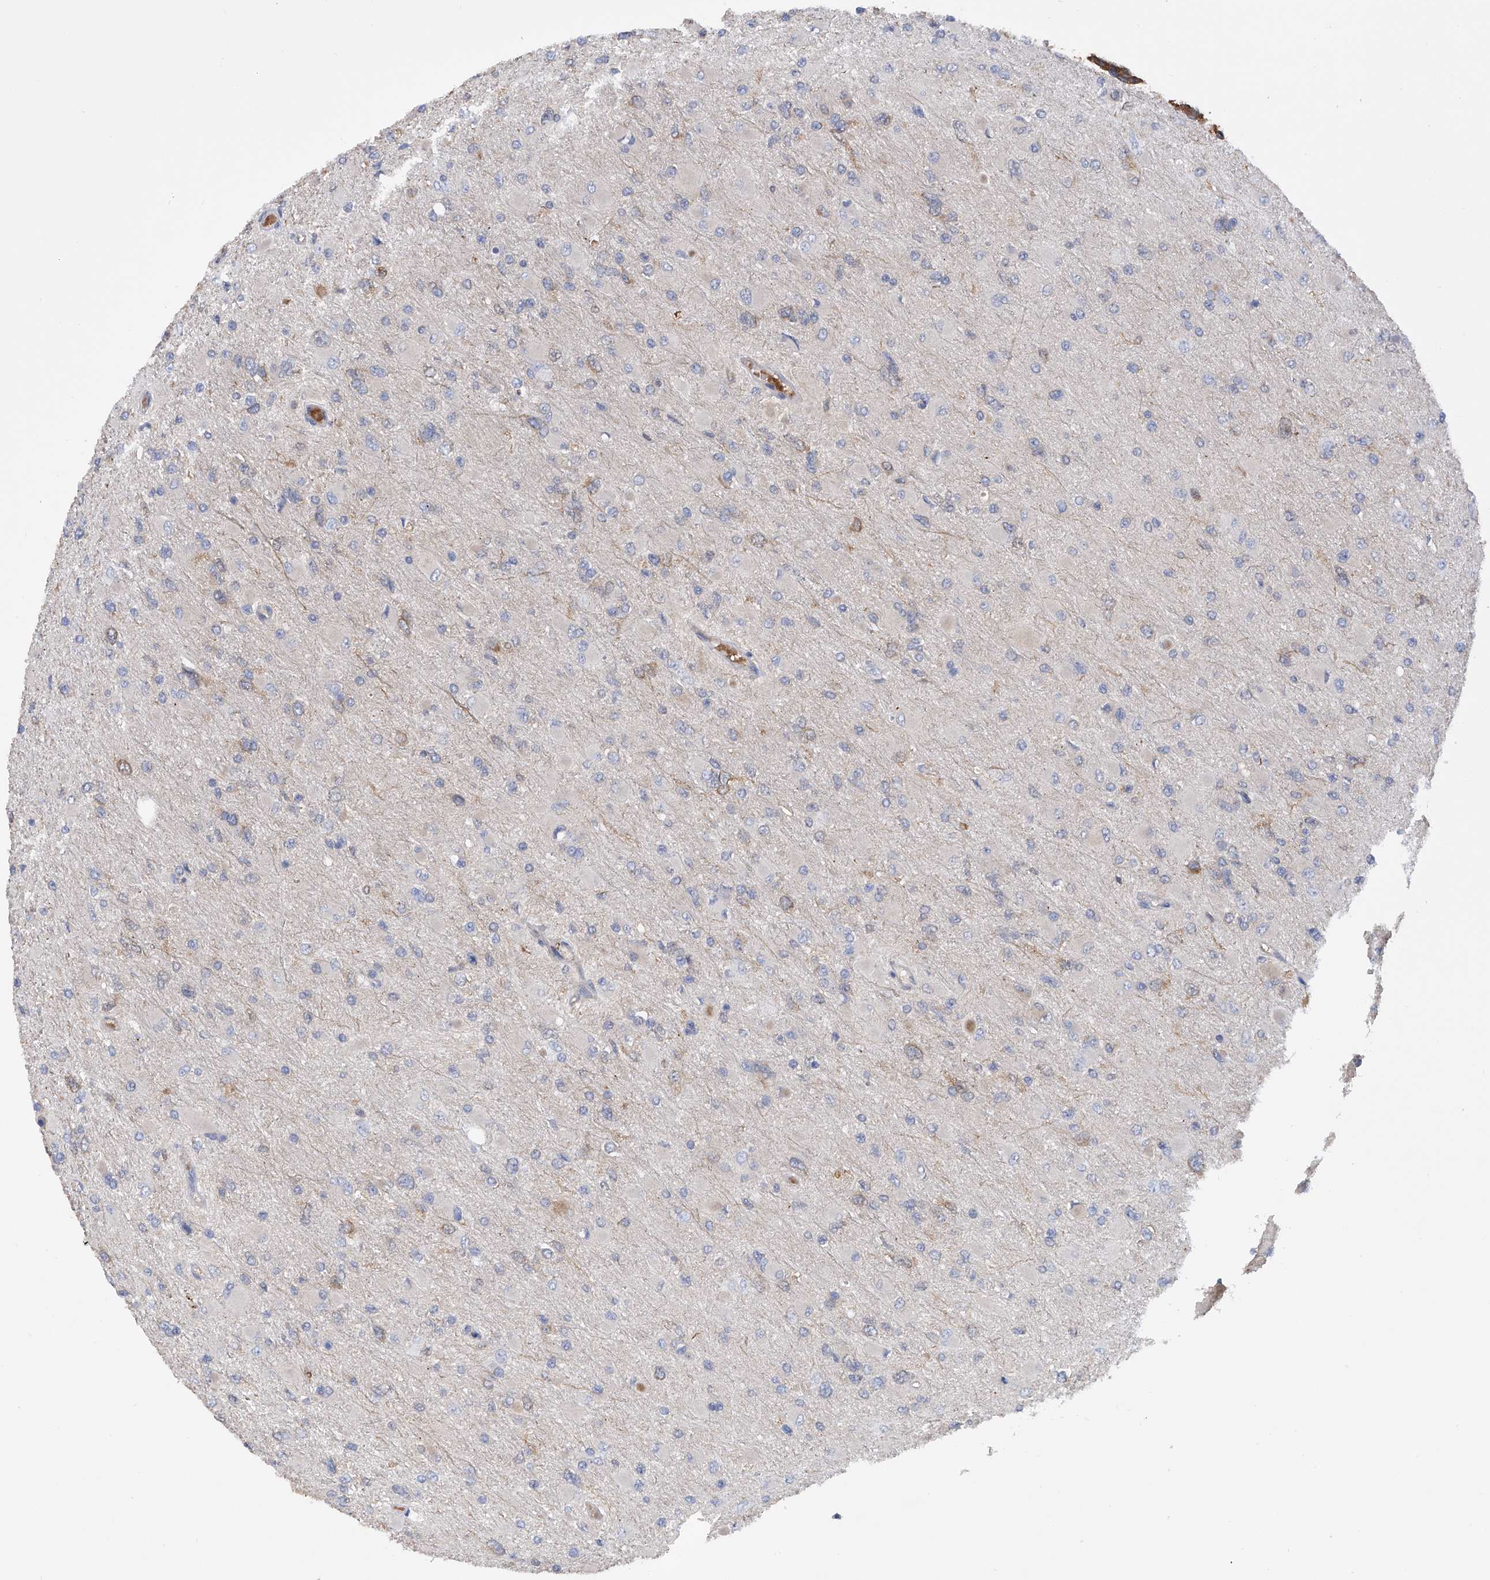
{"staining": {"intensity": "negative", "quantity": "none", "location": "none"}, "tissue": "glioma", "cell_type": "Tumor cells", "image_type": "cancer", "snomed": [{"axis": "morphology", "description": "Glioma, malignant, High grade"}, {"axis": "topography", "description": "Cerebral cortex"}], "caption": "Immunohistochemistry (IHC) of human malignant high-grade glioma displays no expression in tumor cells. The staining was performed using DAB (3,3'-diaminobenzidine) to visualize the protein expression in brown, while the nuclei were stained in blue with hematoxylin (Magnification: 20x).", "gene": "NUDT17", "patient": {"sex": "female", "age": 36}}